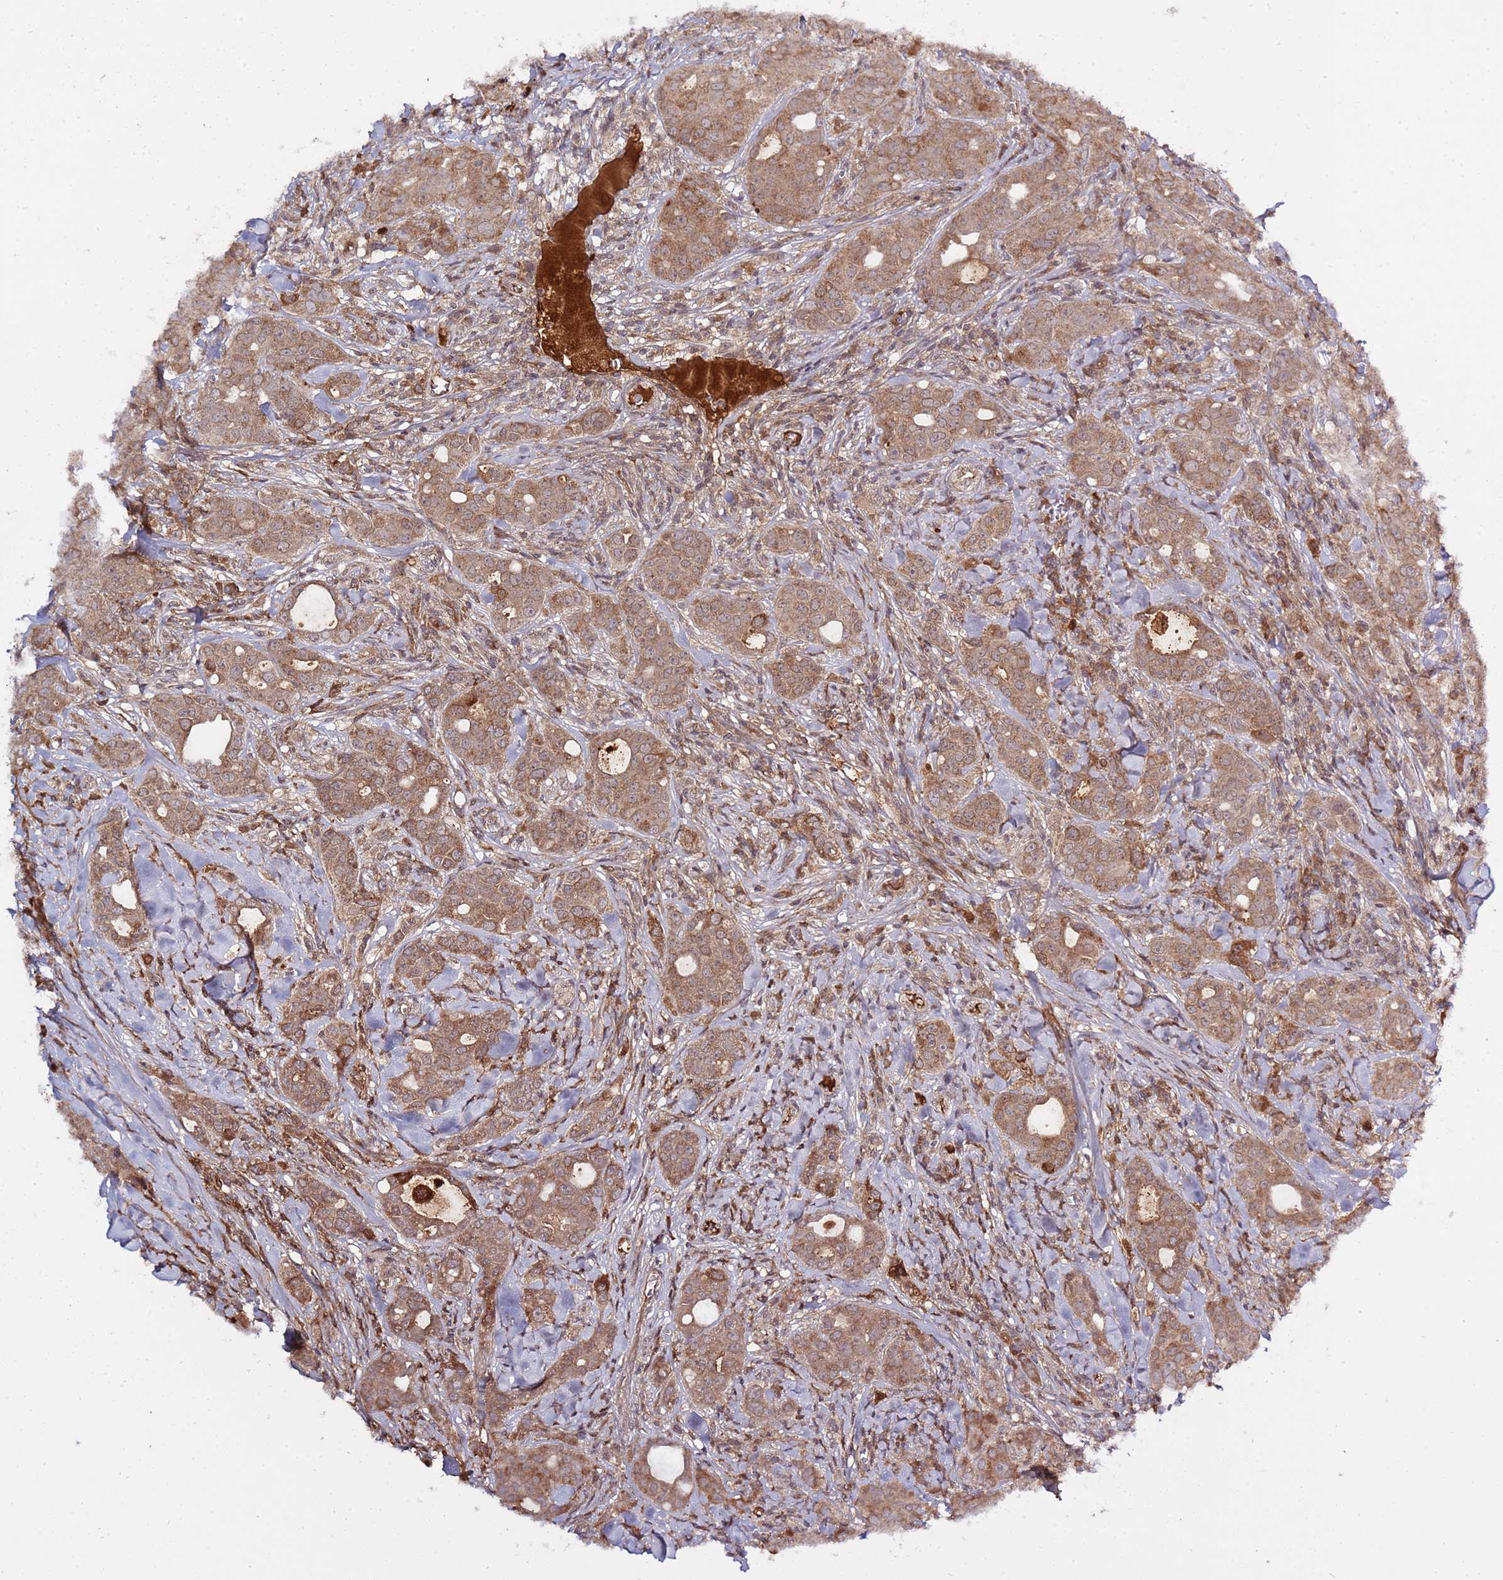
{"staining": {"intensity": "moderate", "quantity": ">75%", "location": "cytoplasmic/membranous"}, "tissue": "breast cancer", "cell_type": "Tumor cells", "image_type": "cancer", "snomed": [{"axis": "morphology", "description": "Duct carcinoma"}, {"axis": "topography", "description": "Breast"}], "caption": "DAB (3,3'-diaminobenzidine) immunohistochemical staining of intraductal carcinoma (breast) exhibits moderate cytoplasmic/membranous protein staining in about >75% of tumor cells.", "gene": "ZNF624", "patient": {"sex": "female", "age": 43}}